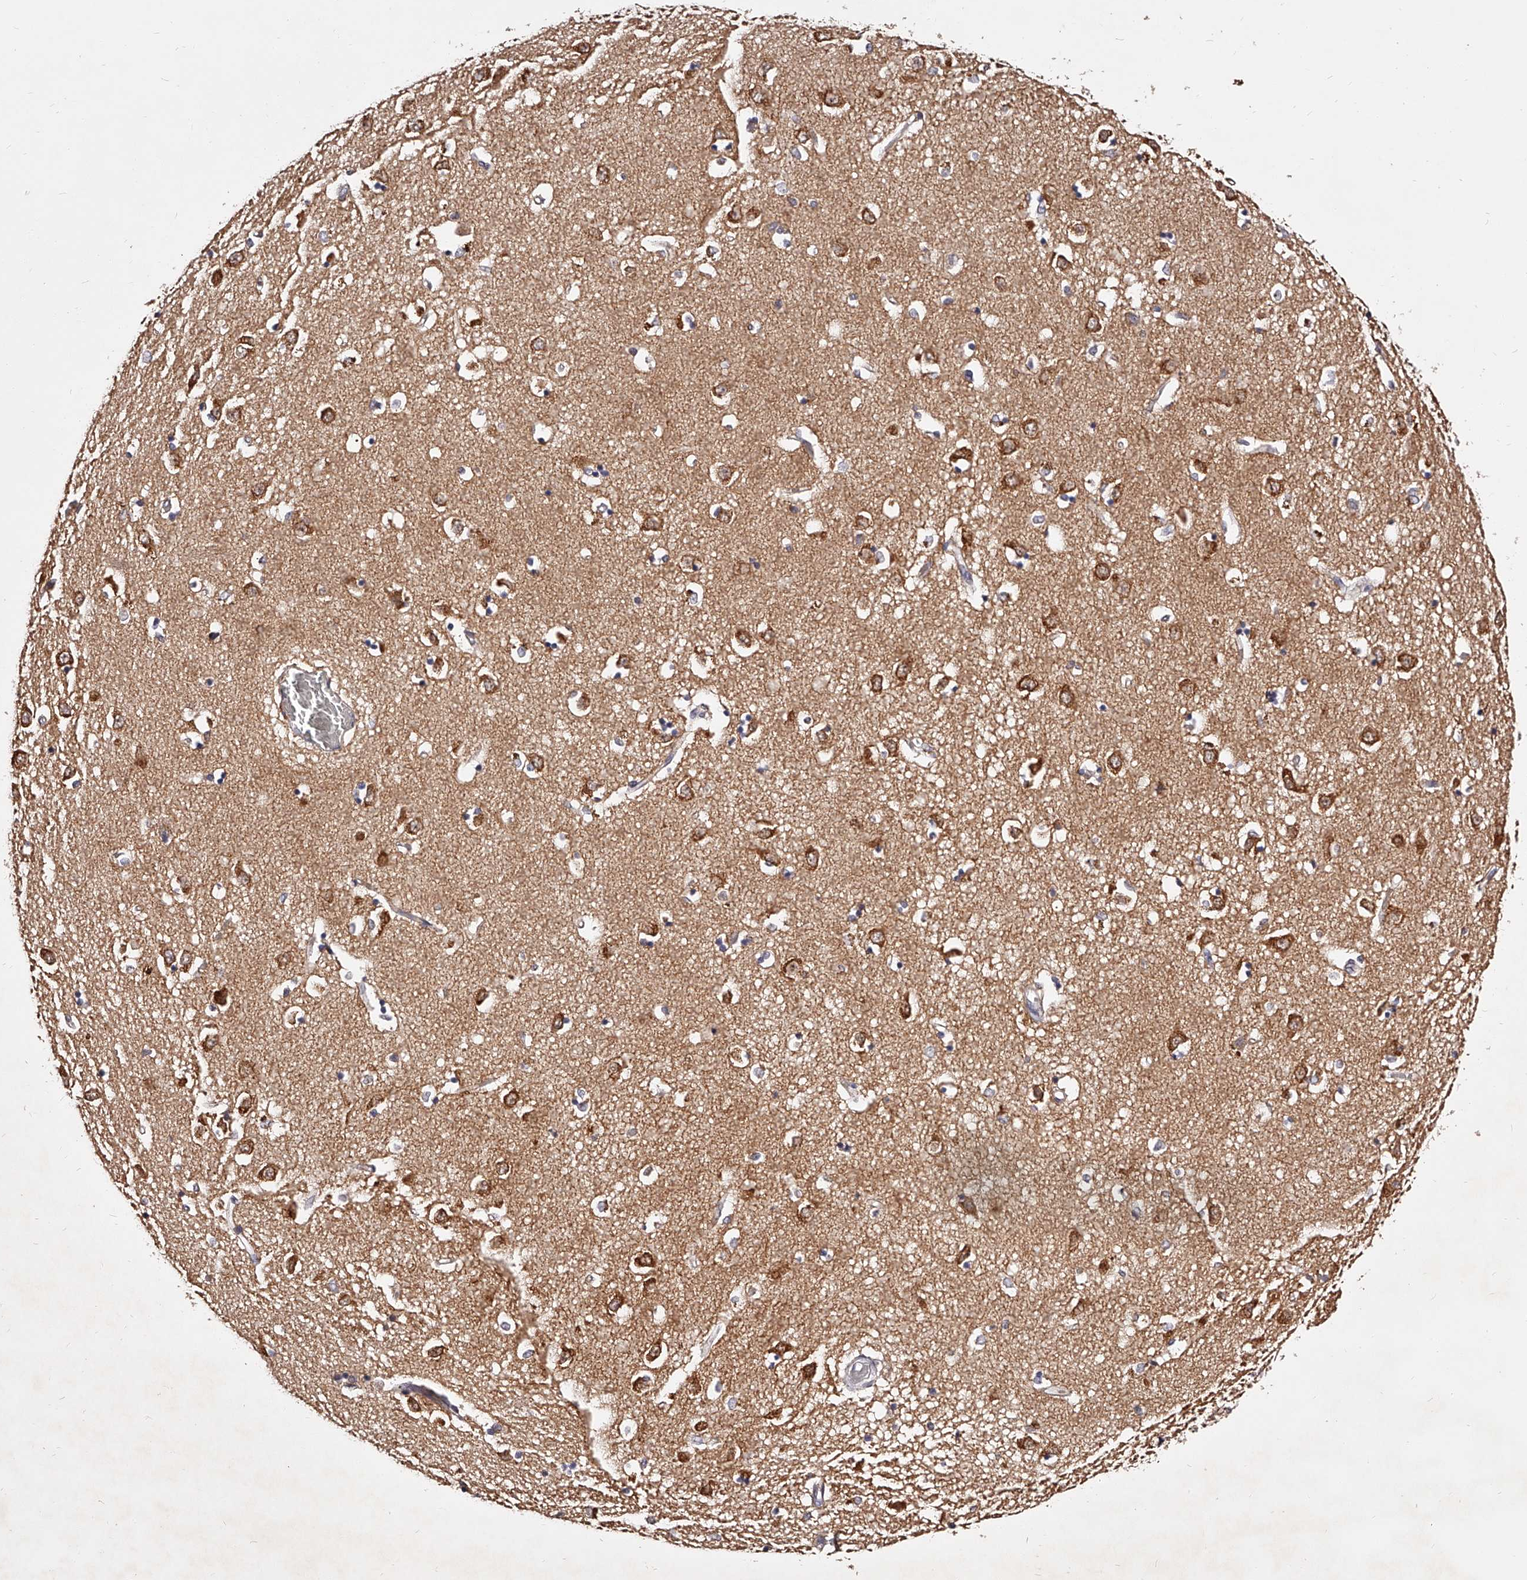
{"staining": {"intensity": "weak", "quantity": "25%-75%", "location": "cytoplasmic/membranous"}, "tissue": "caudate", "cell_type": "Glial cells", "image_type": "normal", "snomed": [{"axis": "morphology", "description": "Normal tissue, NOS"}, {"axis": "topography", "description": "Lateral ventricle wall"}], "caption": "Immunohistochemistry (IHC) photomicrograph of normal caudate: caudate stained using immunohistochemistry (IHC) reveals low levels of weak protein expression localized specifically in the cytoplasmic/membranous of glial cells, appearing as a cytoplasmic/membranous brown color.", "gene": "PHACTR1", "patient": {"sex": "male", "age": 45}}